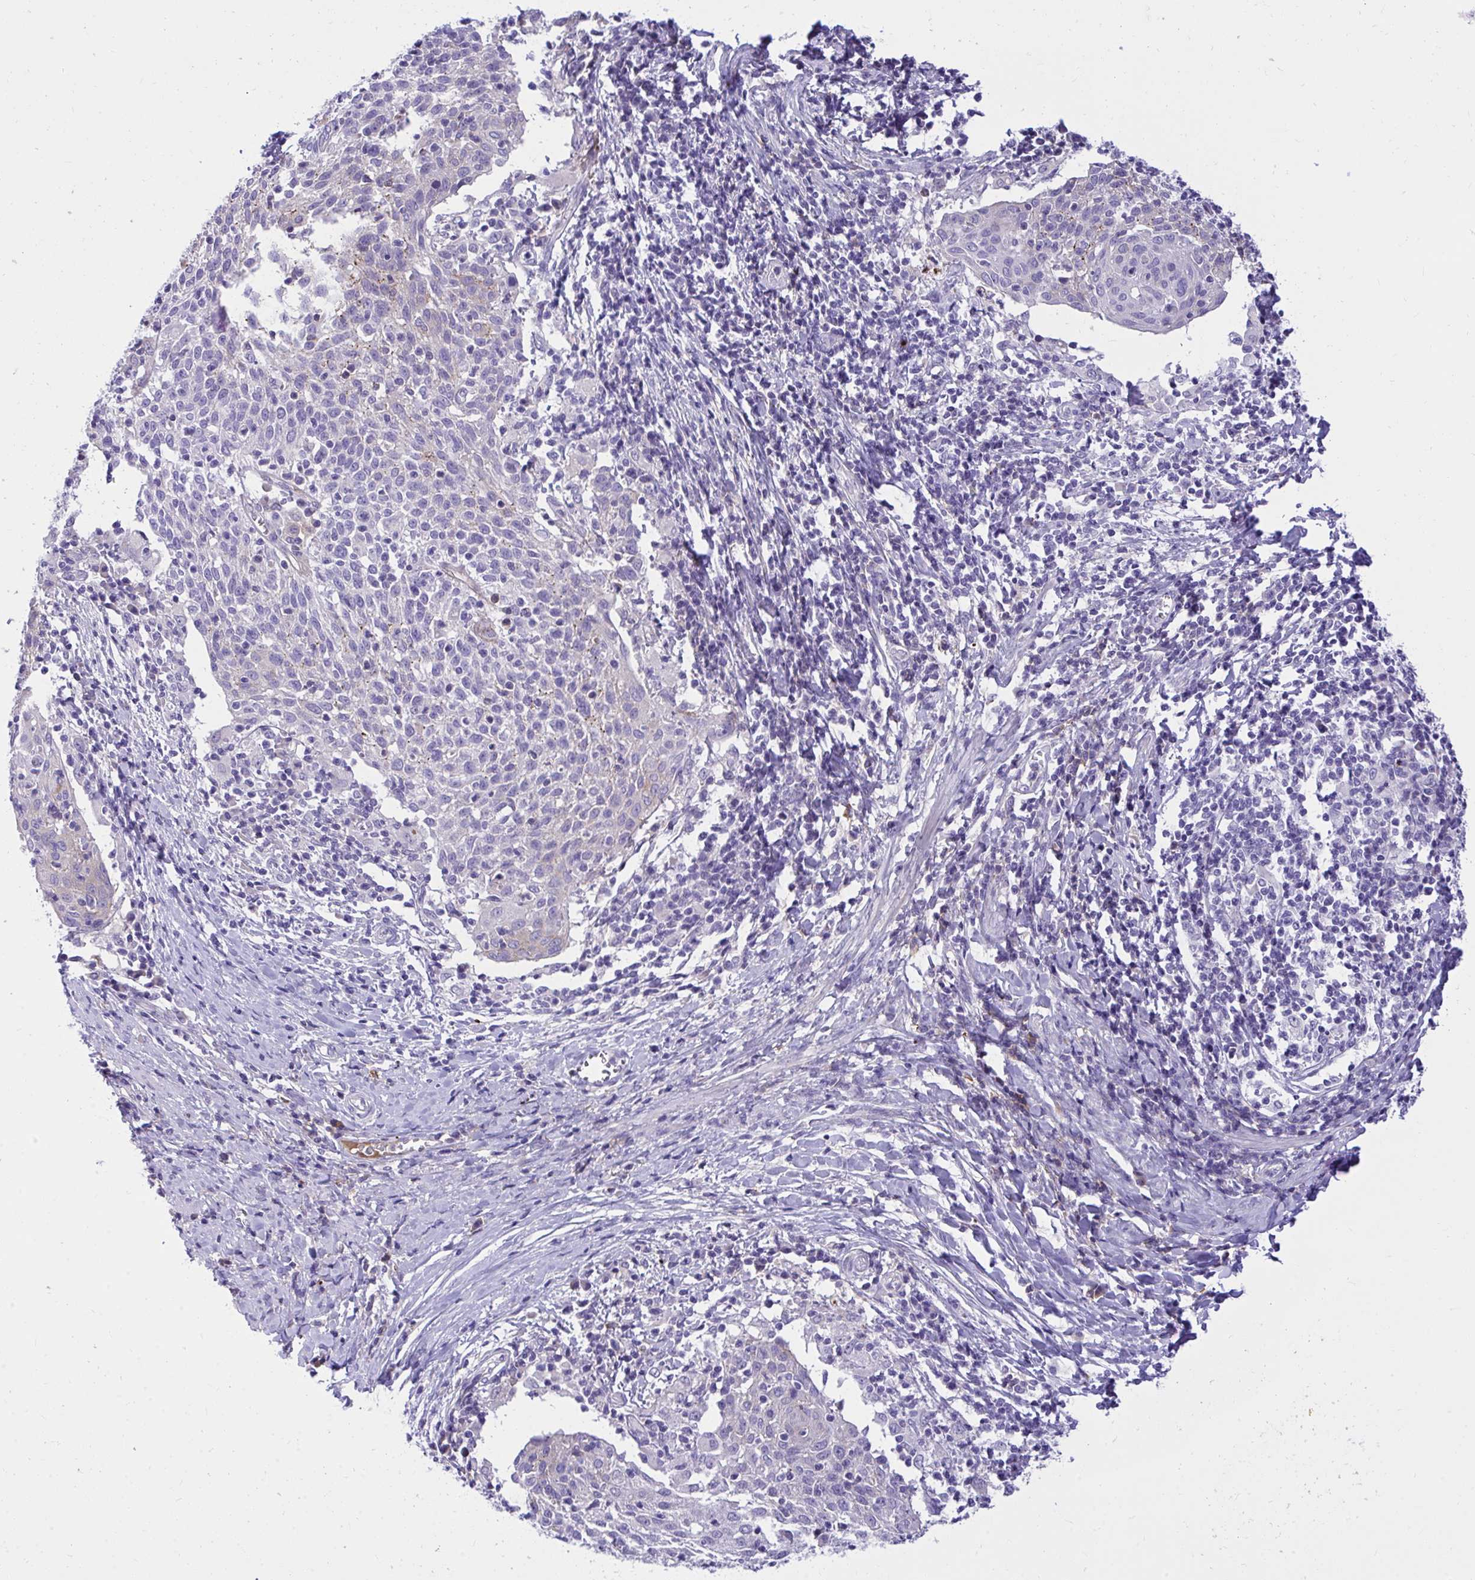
{"staining": {"intensity": "negative", "quantity": "none", "location": "none"}, "tissue": "cervical cancer", "cell_type": "Tumor cells", "image_type": "cancer", "snomed": [{"axis": "morphology", "description": "Squamous cell carcinoma, NOS"}, {"axis": "topography", "description": "Cervix"}], "caption": "Tumor cells are negative for brown protein staining in cervical squamous cell carcinoma. The staining is performed using DAB brown chromogen with nuclei counter-stained in using hematoxylin.", "gene": "HRG", "patient": {"sex": "female", "age": 52}}